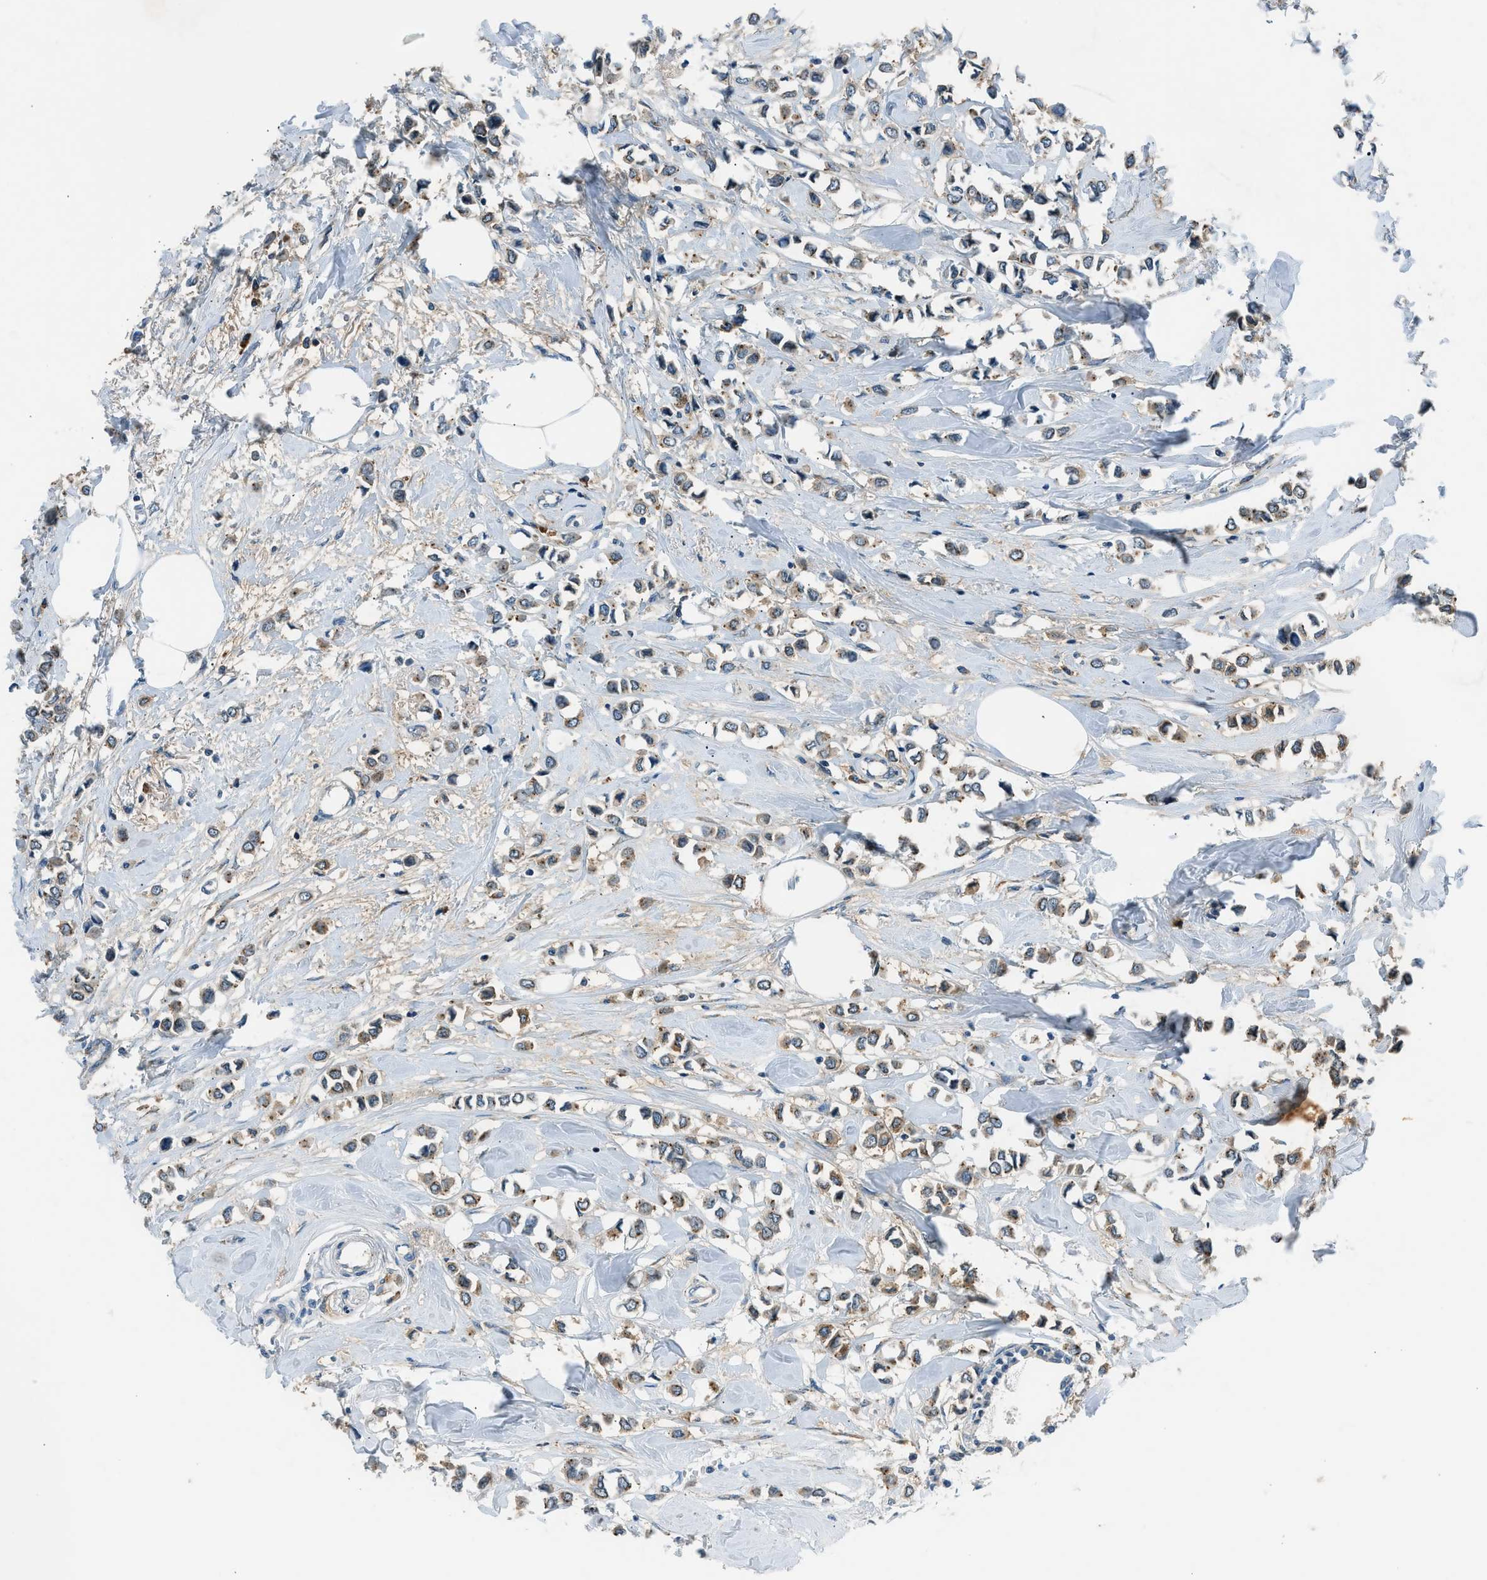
{"staining": {"intensity": "moderate", "quantity": ">75%", "location": "cytoplasmic/membranous"}, "tissue": "breast cancer", "cell_type": "Tumor cells", "image_type": "cancer", "snomed": [{"axis": "morphology", "description": "Lobular carcinoma"}, {"axis": "topography", "description": "Breast"}], "caption": "IHC photomicrograph of human lobular carcinoma (breast) stained for a protein (brown), which exhibits medium levels of moderate cytoplasmic/membranous staining in about >75% of tumor cells.", "gene": "EDARADD", "patient": {"sex": "female", "age": 51}}